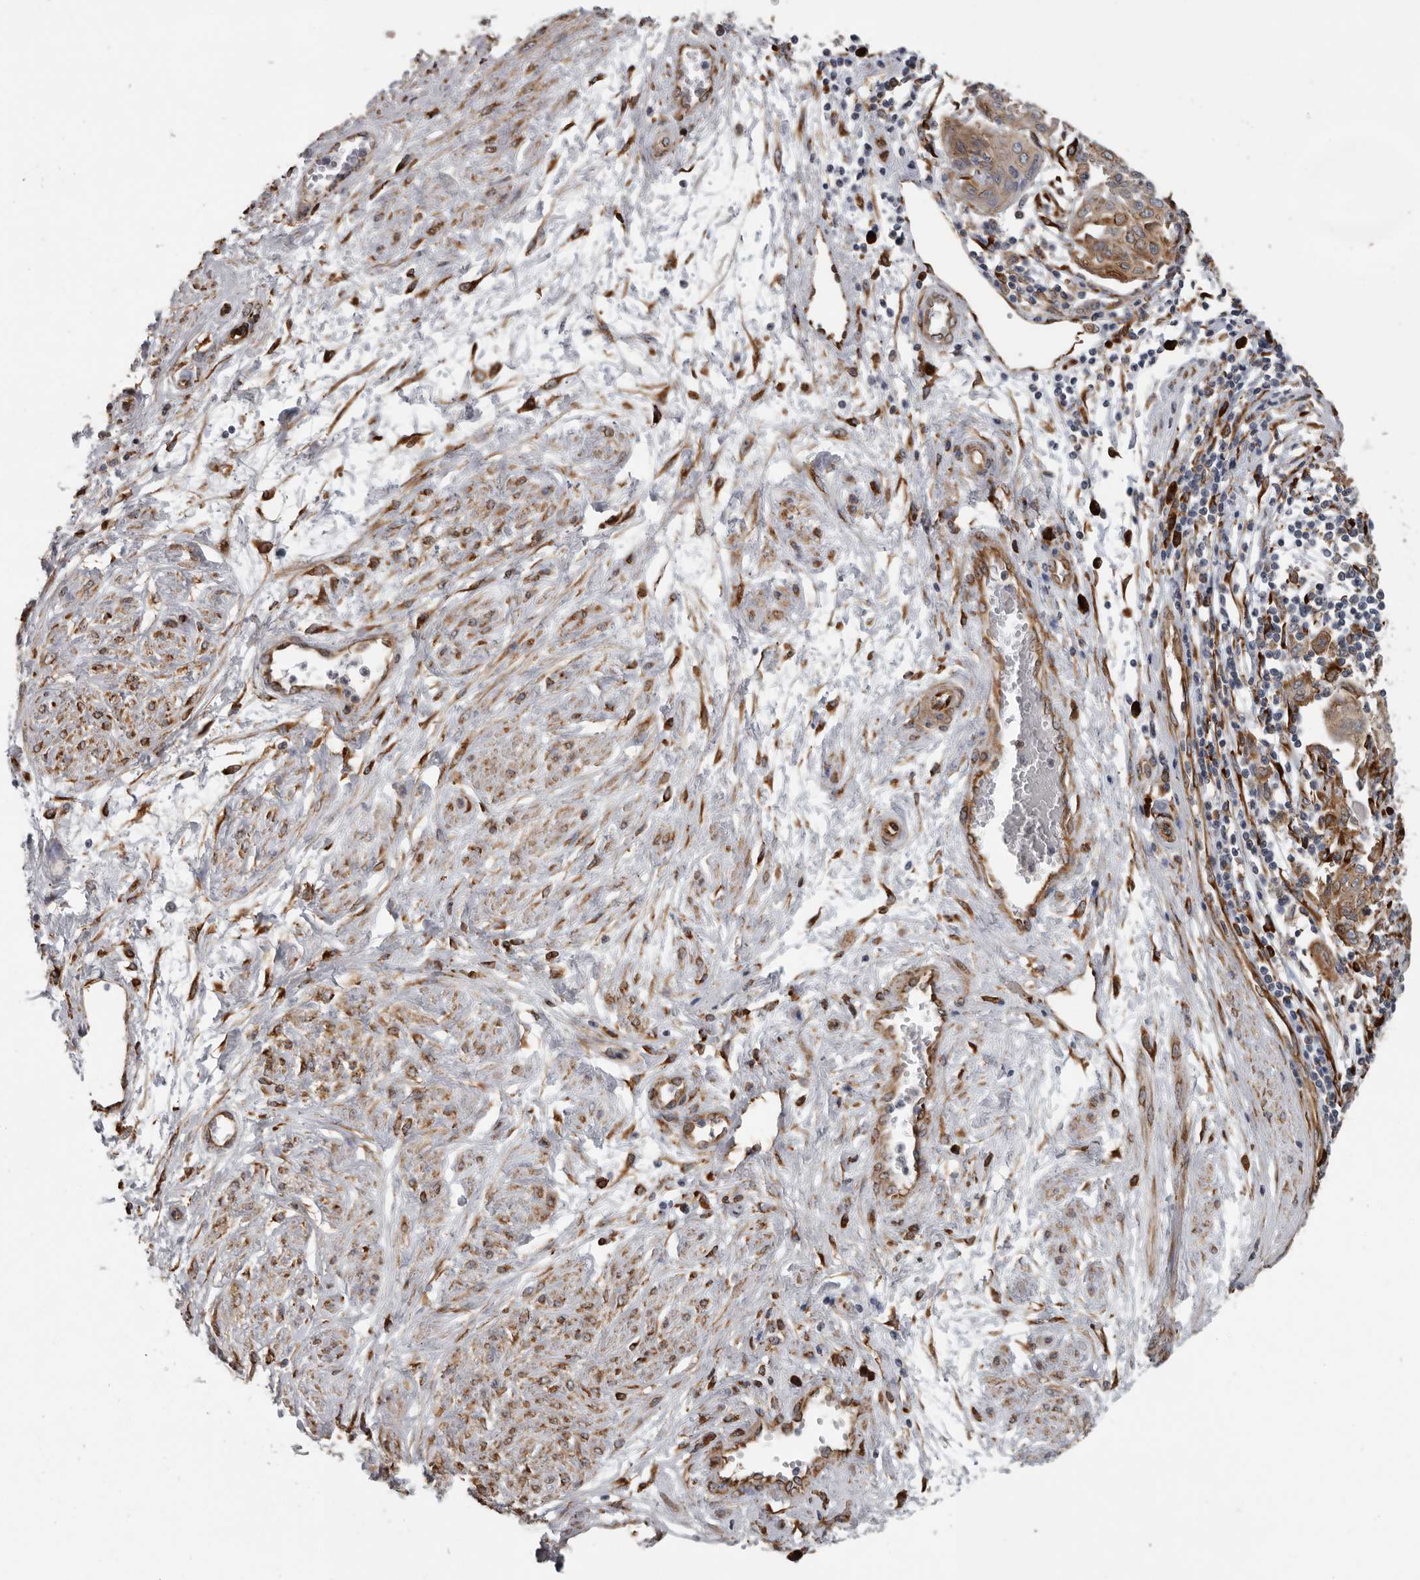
{"staining": {"intensity": "moderate", "quantity": ">75%", "location": "cytoplasmic/membranous"}, "tissue": "cervical cancer", "cell_type": "Tumor cells", "image_type": "cancer", "snomed": [{"axis": "morphology", "description": "Squamous cell carcinoma, NOS"}, {"axis": "topography", "description": "Cervix"}], "caption": "Squamous cell carcinoma (cervical) was stained to show a protein in brown. There is medium levels of moderate cytoplasmic/membranous positivity in approximately >75% of tumor cells.", "gene": "CEP350", "patient": {"sex": "female", "age": 34}}